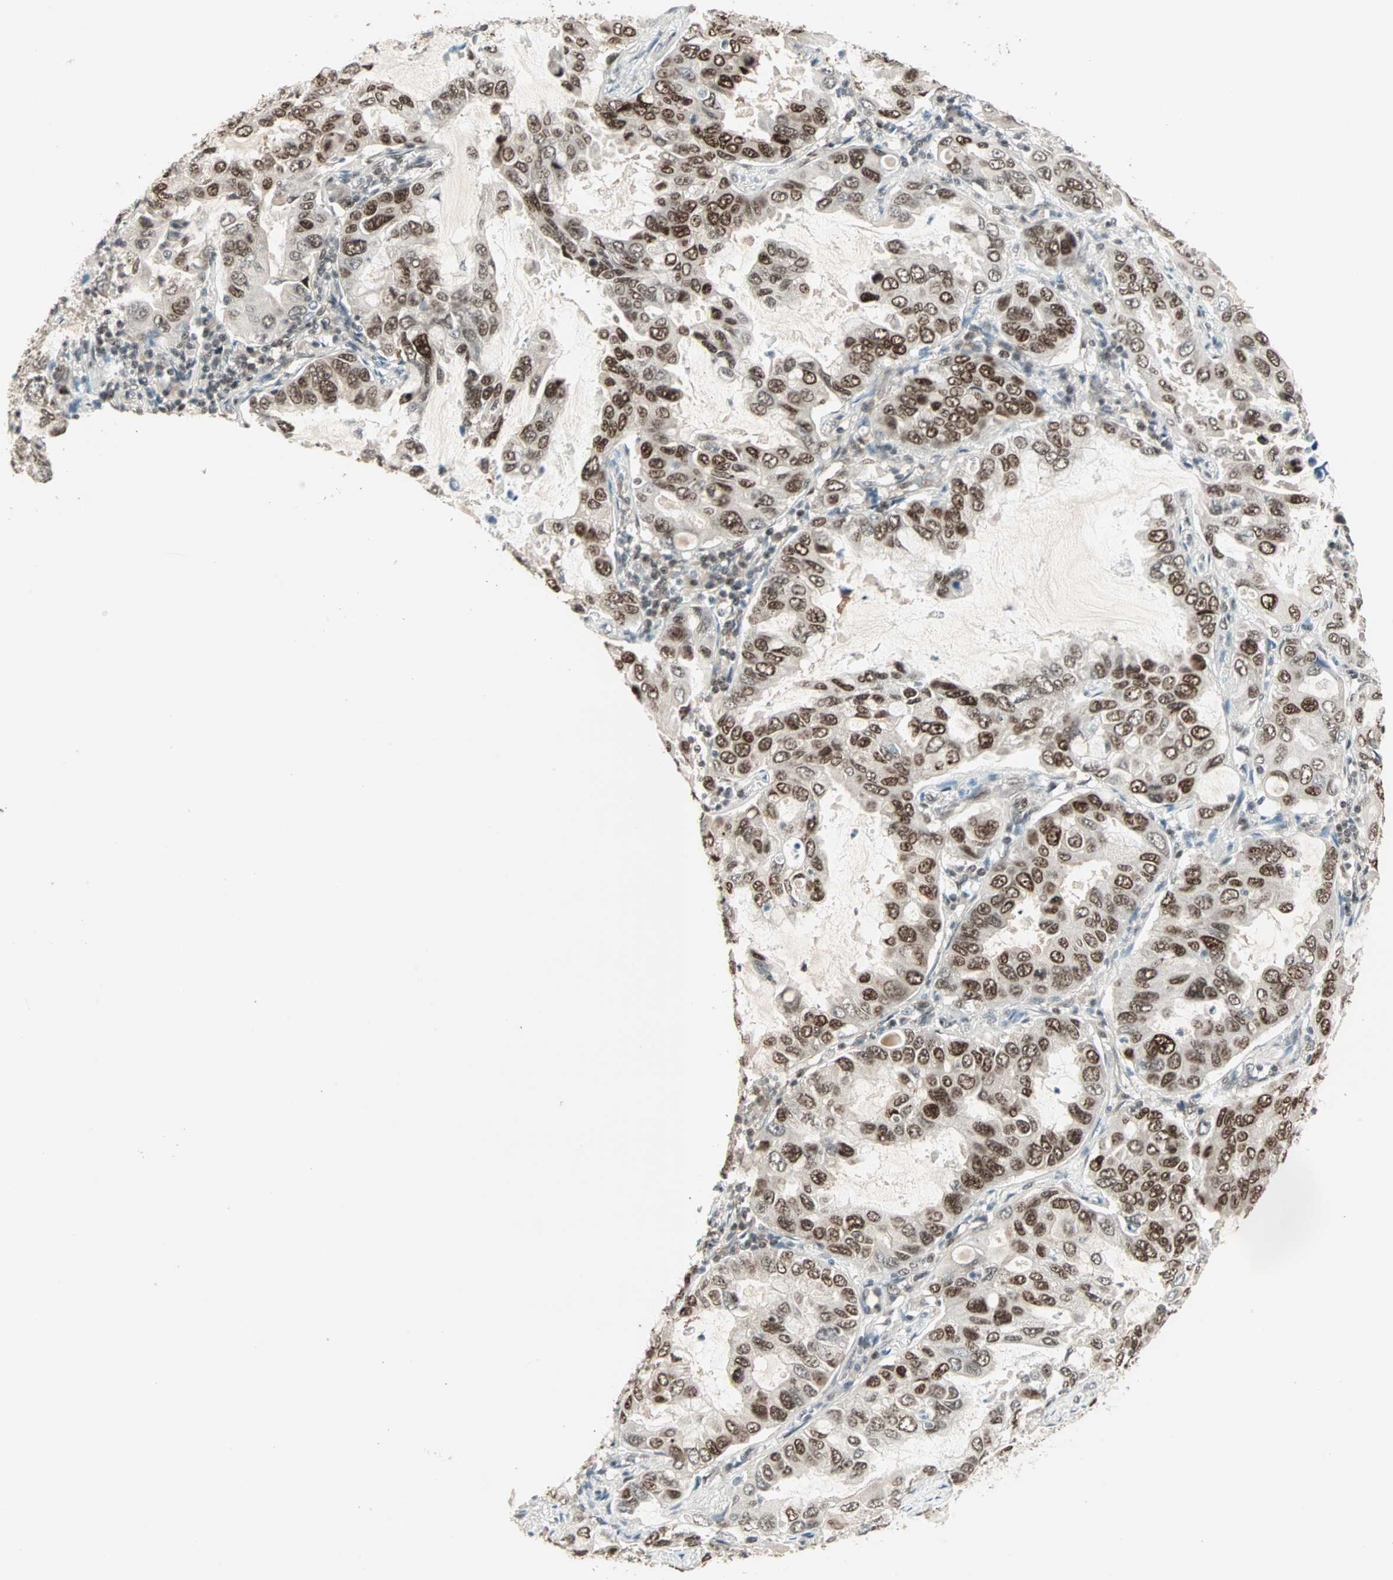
{"staining": {"intensity": "strong", "quantity": ">75%", "location": "nuclear"}, "tissue": "lung cancer", "cell_type": "Tumor cells", "image_type": "cancer", "snomed": [{"axis": "morphology", "description": "Adenocarcinoma, NOS"}, {"axis": "topography", "description": "Lung"}], "caption": "High-power microscopy captured an immunohistochemistry (IHC) histopathology image of lung adenocarcinoma, revealing strong nuclear positivity in about >75% of tumor cells.", "gene": "MDC1", "patient": {"sex": "male", "age": 64}}